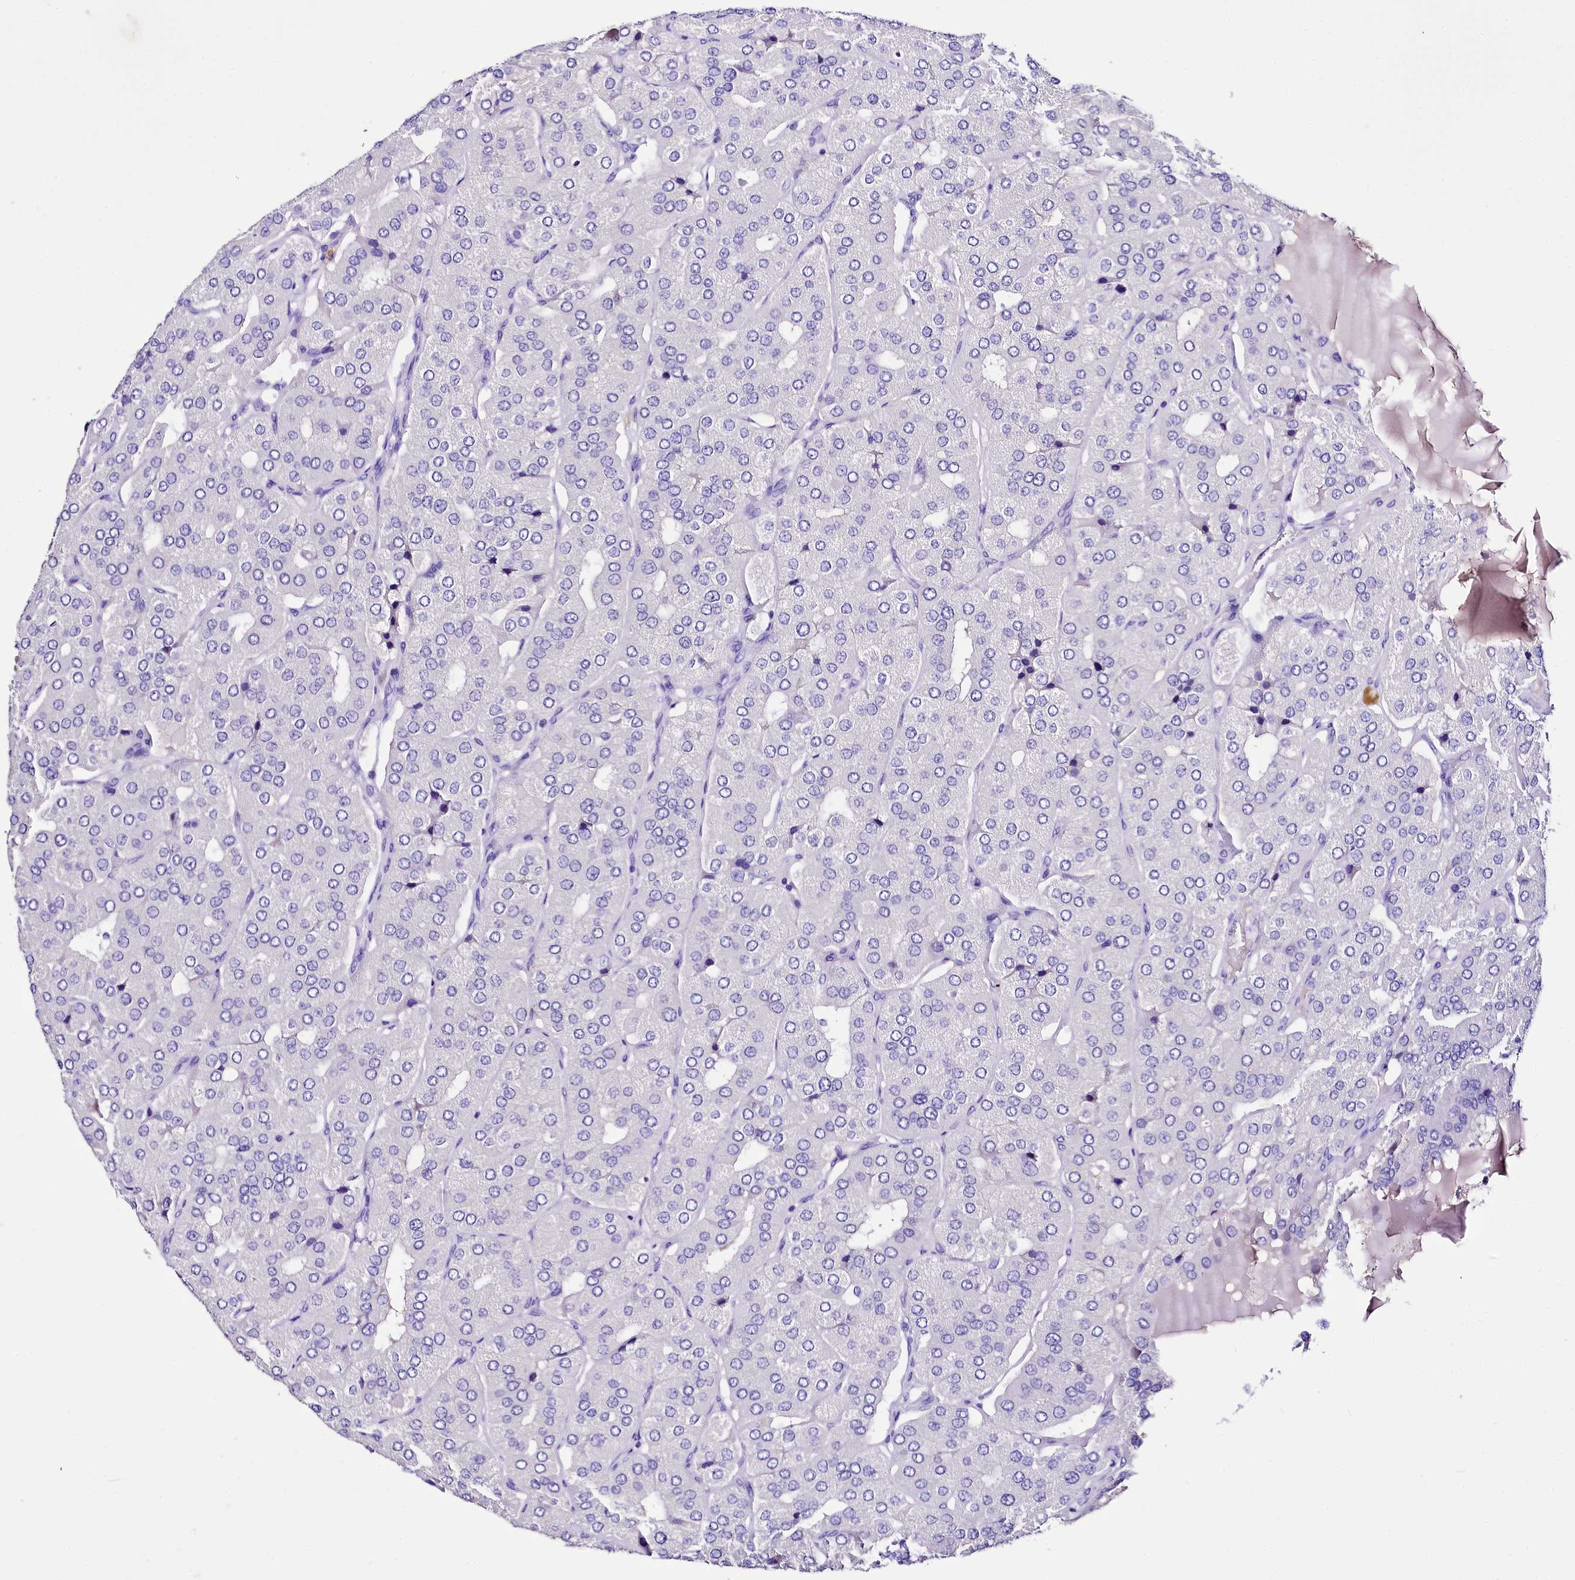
{"staining": {"intensity": "negative", "quantity": "none", "location": "none"}, "tissue": "parathyroid gland", "cell_type": "Glandular cells", "image_type": "normal", "snomed": [{"axis": "morphology", "description": "Normal tissue, NOS"}, {"axis": "morphology", "description": "Adenoma, NOS"}, {"axis": "topography", "description": "Parathyroid gland"}], "caption": "This histopathology image is of benign parathyroid gland stained with IHC to label a protein in brown with the nuclei are counter-stained blue. There is no positivity in glandular cells. (IHC, brightfield microscopy, high magnification).", "gene": "A2ML1", "patient": {"sex": "female", "age": 86}}